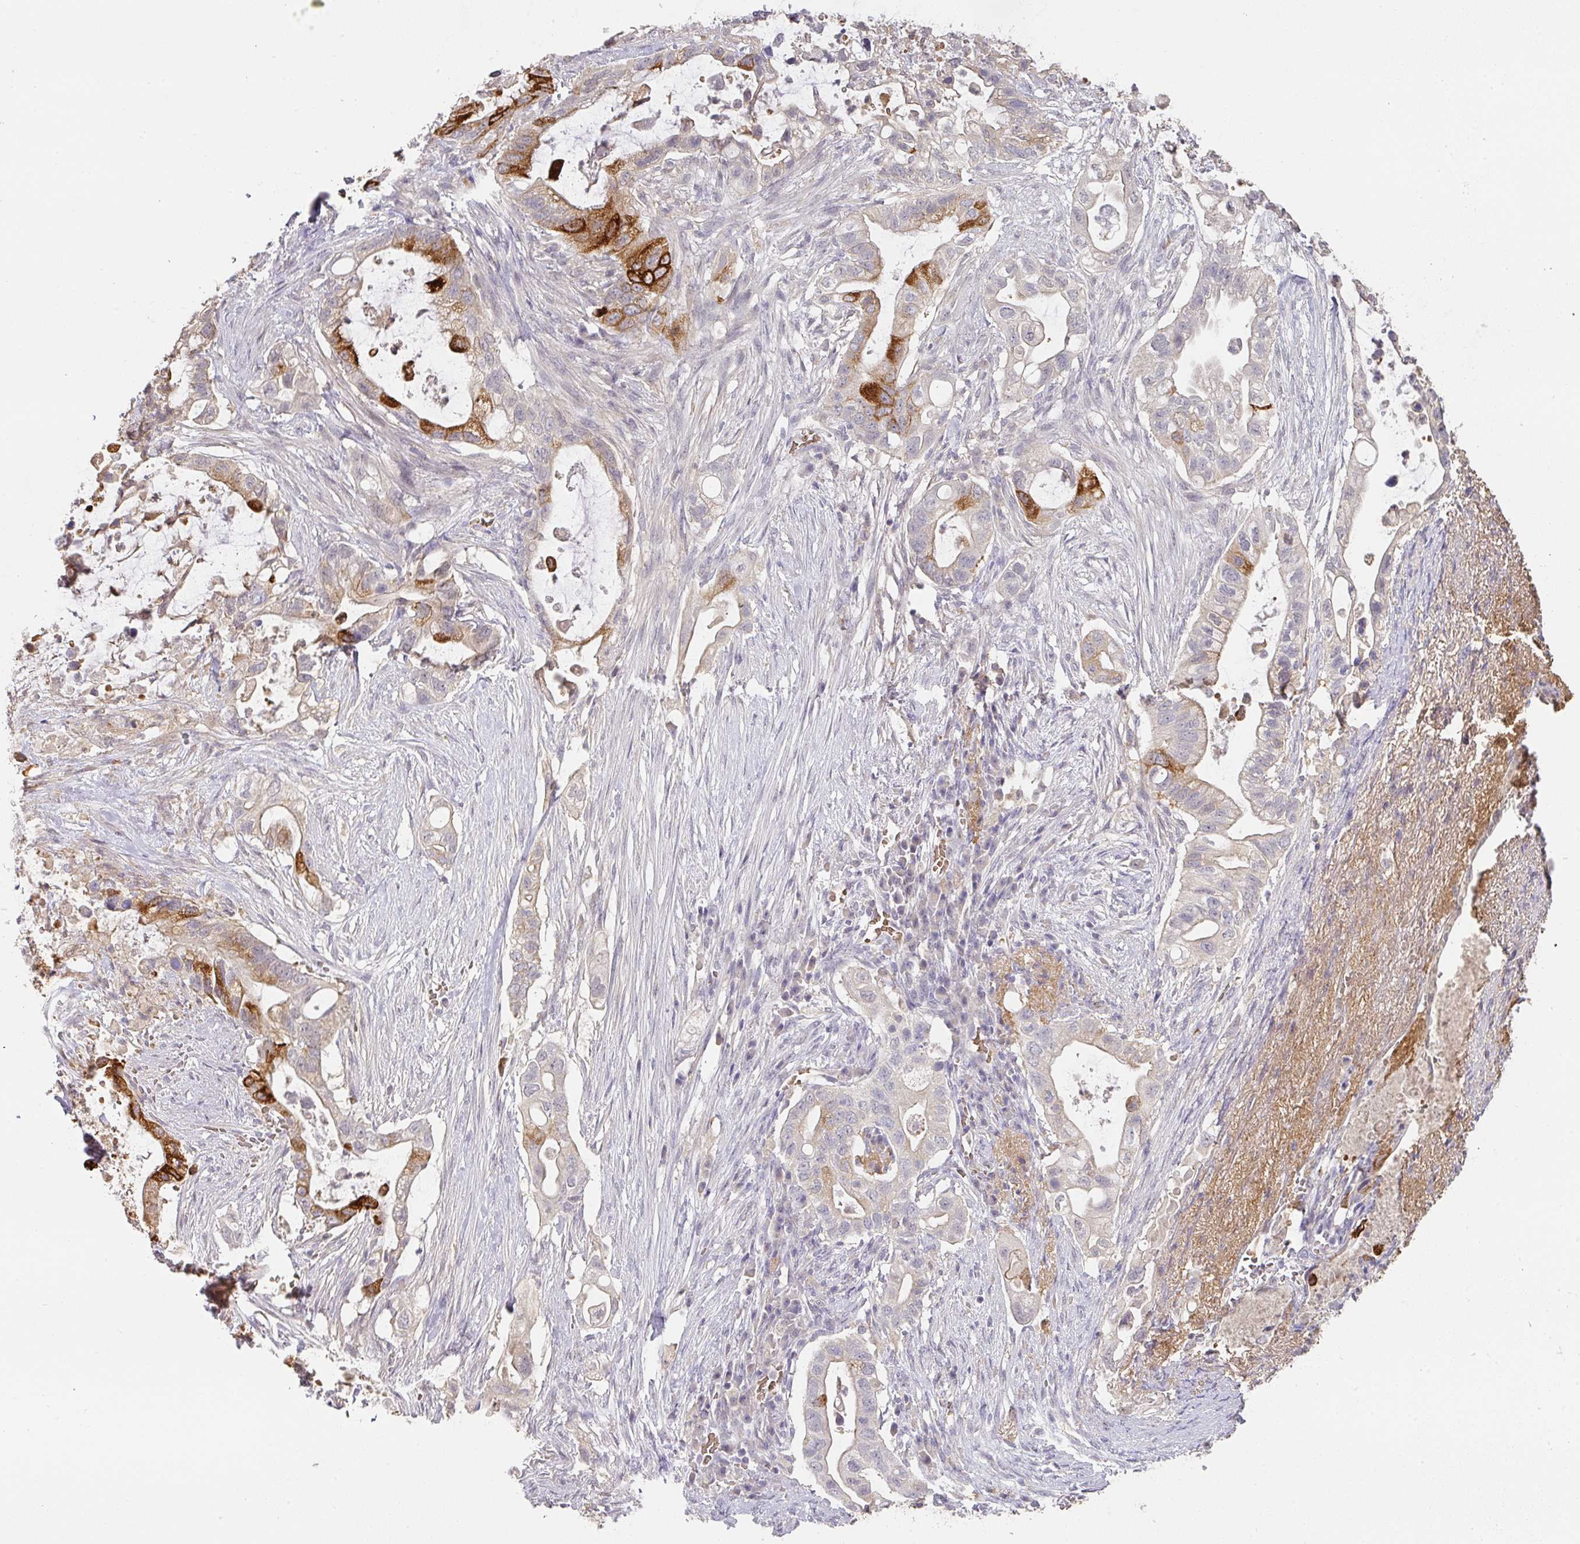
{"staining": {"intensity": "strong", "quantity": "25%-75%", "location": "cytoplasmic/membranous"}, "tissue": "pancreatic cancer", "cell_type": "Tumor cells", "image_type": "cancer", "snomed": [{"axis": "morphology", "description": "Adenocarcinoma, NOS"}, {"axis": "topography", "description": "Pancreas"}], "caption": "The histopathology image shows immunohistochemical staining of pancreatic cancer. There is strong cytoplasmic/membranous staining is present in about 25%-75% of tumor cells. Using DAB (brown) and hematoxylin (blue) stains, captured at high magnification using brightfield microscopy.", "gene": "FOXN4", "patient": {"sex": "female", "age": 72}}